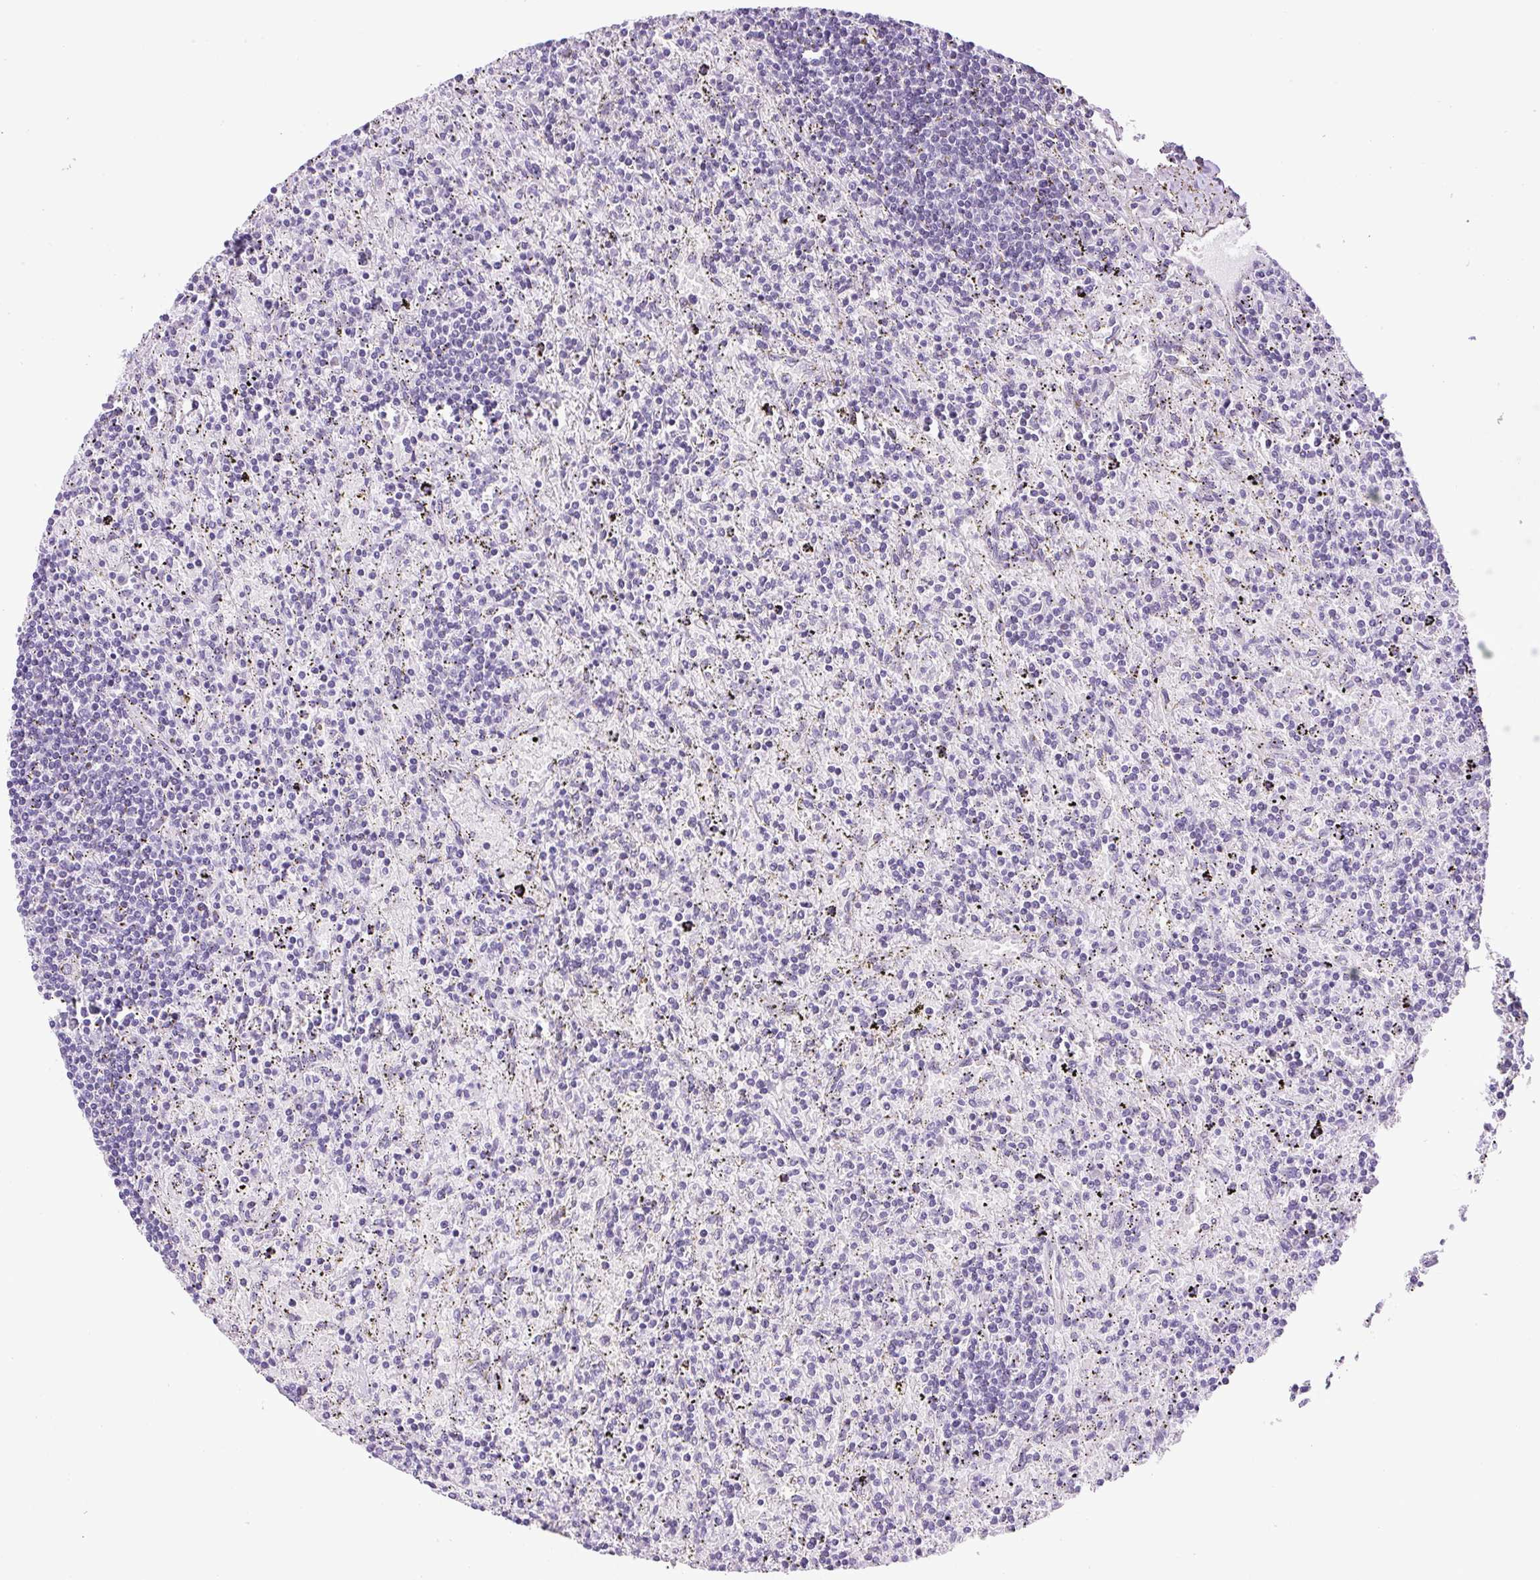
{"staining": {"intensity": "negative", "quantity": "none", "location": "none"}, "tissue": "lymphoma", "cell_type": "Tumor cells", "image_type": "cancer", "snomed": [{"axis": "morphology", "description": "Malignant lymphoma, non-Hodgkin's type, Low grade"}, {"axis": "topography", "description": "Spleen"}], "caption": "Immunohistochemistry micrograph of neoplastic tissue: human malignant lymphoma, non-Hodgkin's type (low-grade) stained with DAB reveals no significant protein positivity in tumor cells.", "gene": "RHBDD2", "patient": {"sex": "male", "age": 76}}